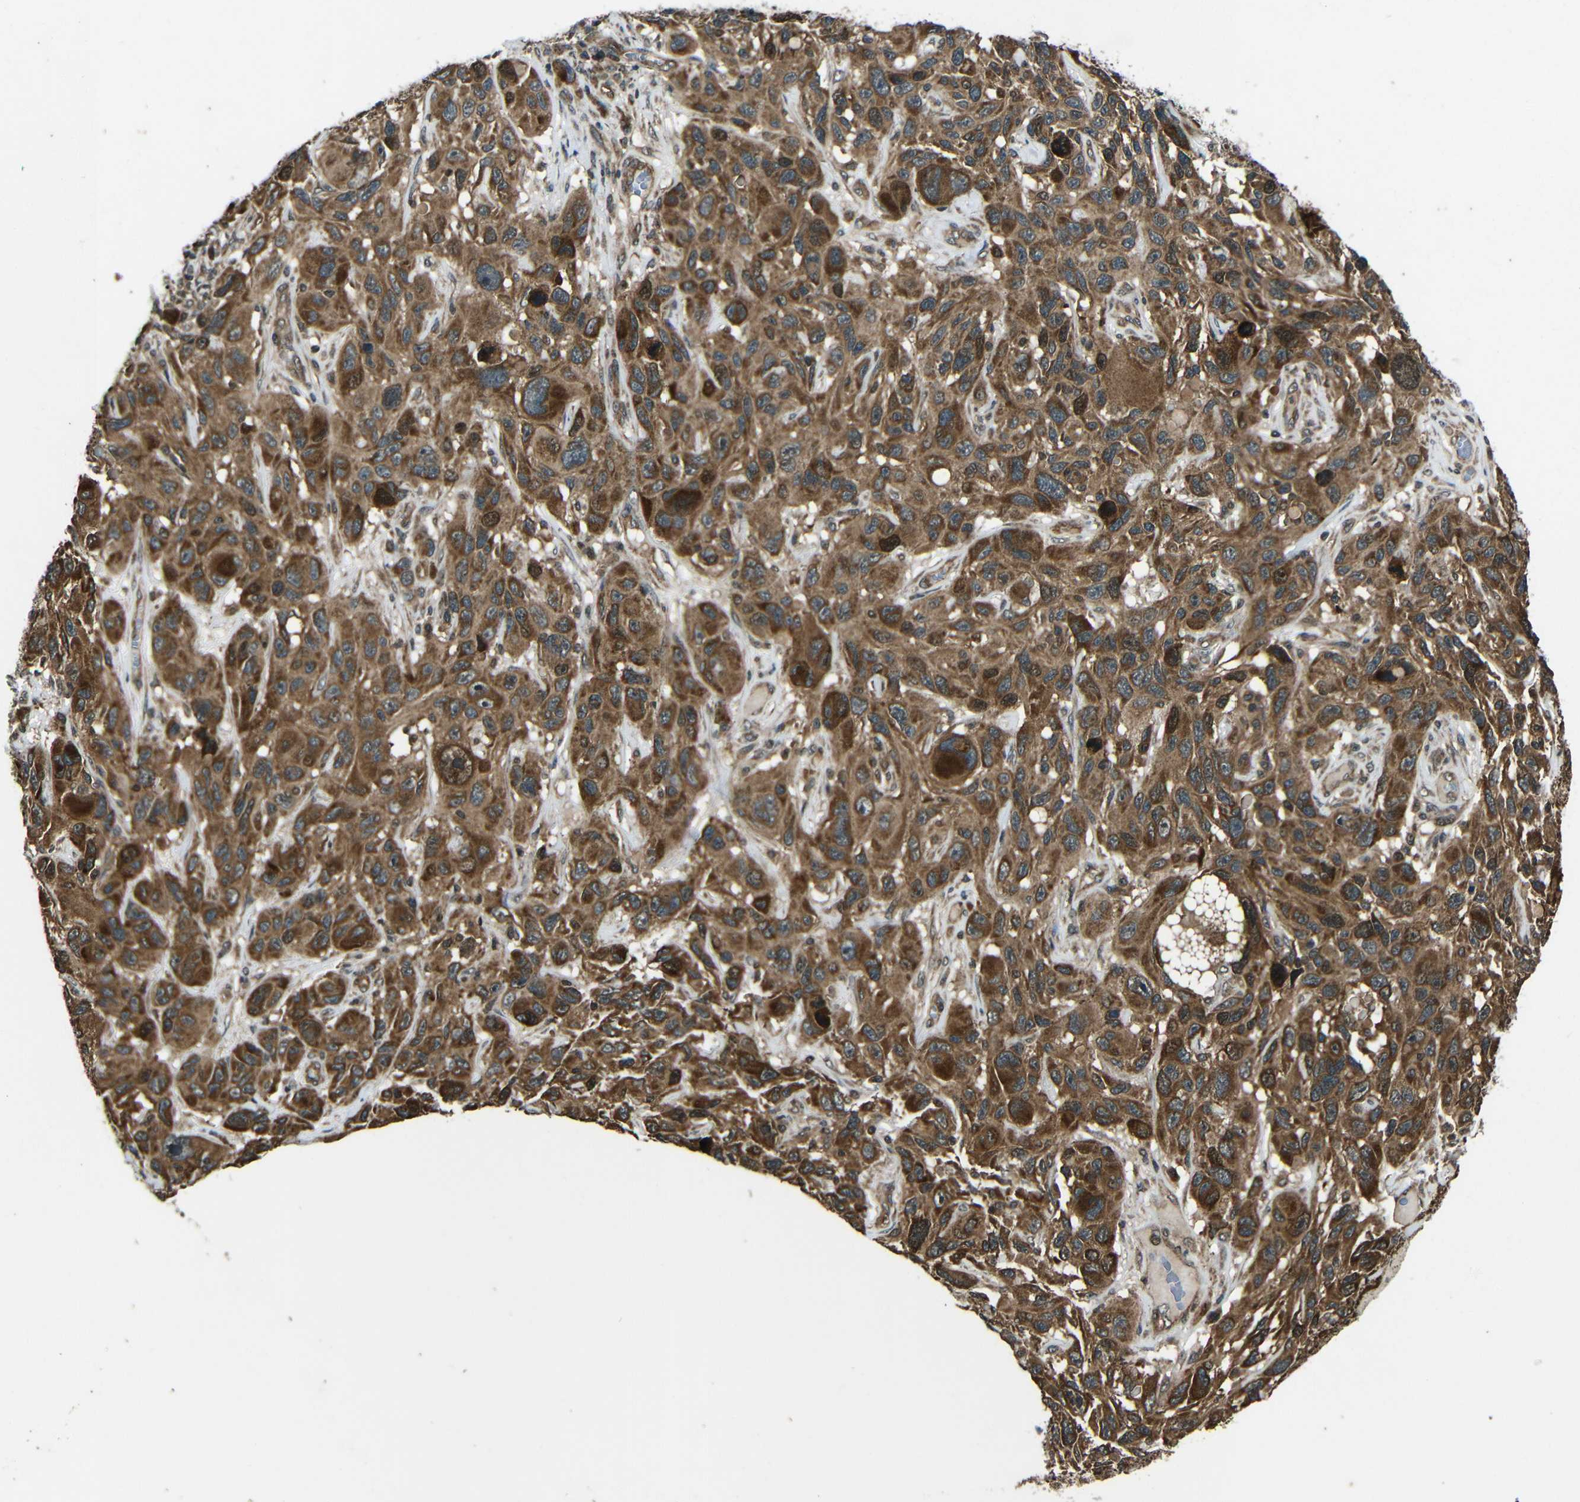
{"staining": {"intensity": "moderate", "quantity": ">75%", "location": "cytoplasmic/membranous,nuclear"}, "tissue": "melanoma", "cell_type": "Tumor cells", "image_type": "cancer", "snomed": [{"axis": "morphology", "description": "Malignant melanoma, NOS"}, {"axis": "topography", "description": "Skin"}], "caption": "Human melanoma stained with a protein marker demonstrates moderate staining in tumor cells.", "gene": "PLK2", "patient": {"sex": "male", "age": 53}}